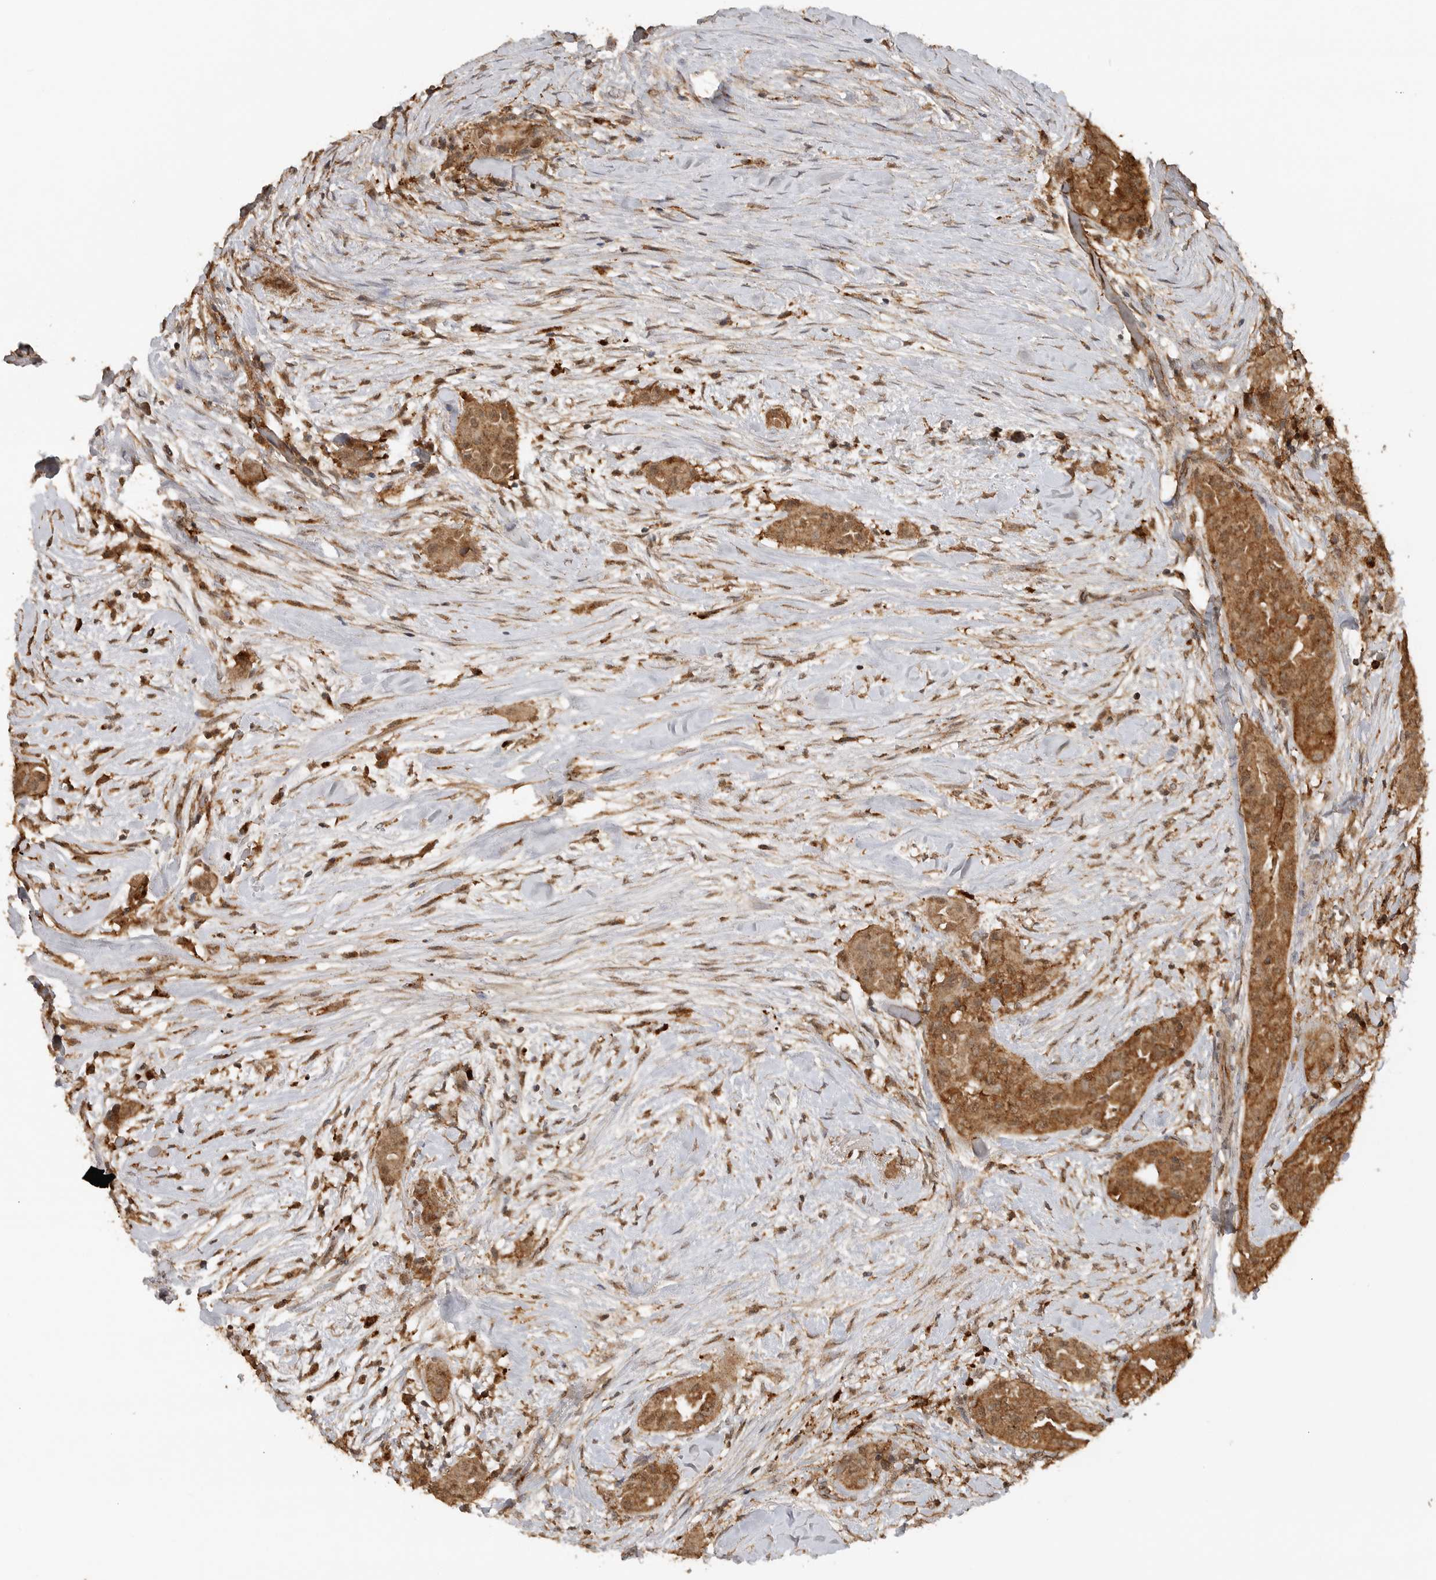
{"staining": {"intensity": "moderate", "quantity": ">75%", "location": "cytoplasmic/membranous,nuclear"}, "tissue": "thyroid cancer", "cell_type": "Tumor cells", "image_type": "cancer", "snomed": [{"axis": "morphology", "description": "Papillary adenocarcinoma, NOS"}, {"axis": "topography", "description": "Thyroid gland"}], "caption": "Tumor cells show moderate cytoplasmic/membranous and nuclear expression in about >75% of cells in thyroid cancer.", "gene": "ICOSLG", "patient": {"sex": "female", "age": 59}}